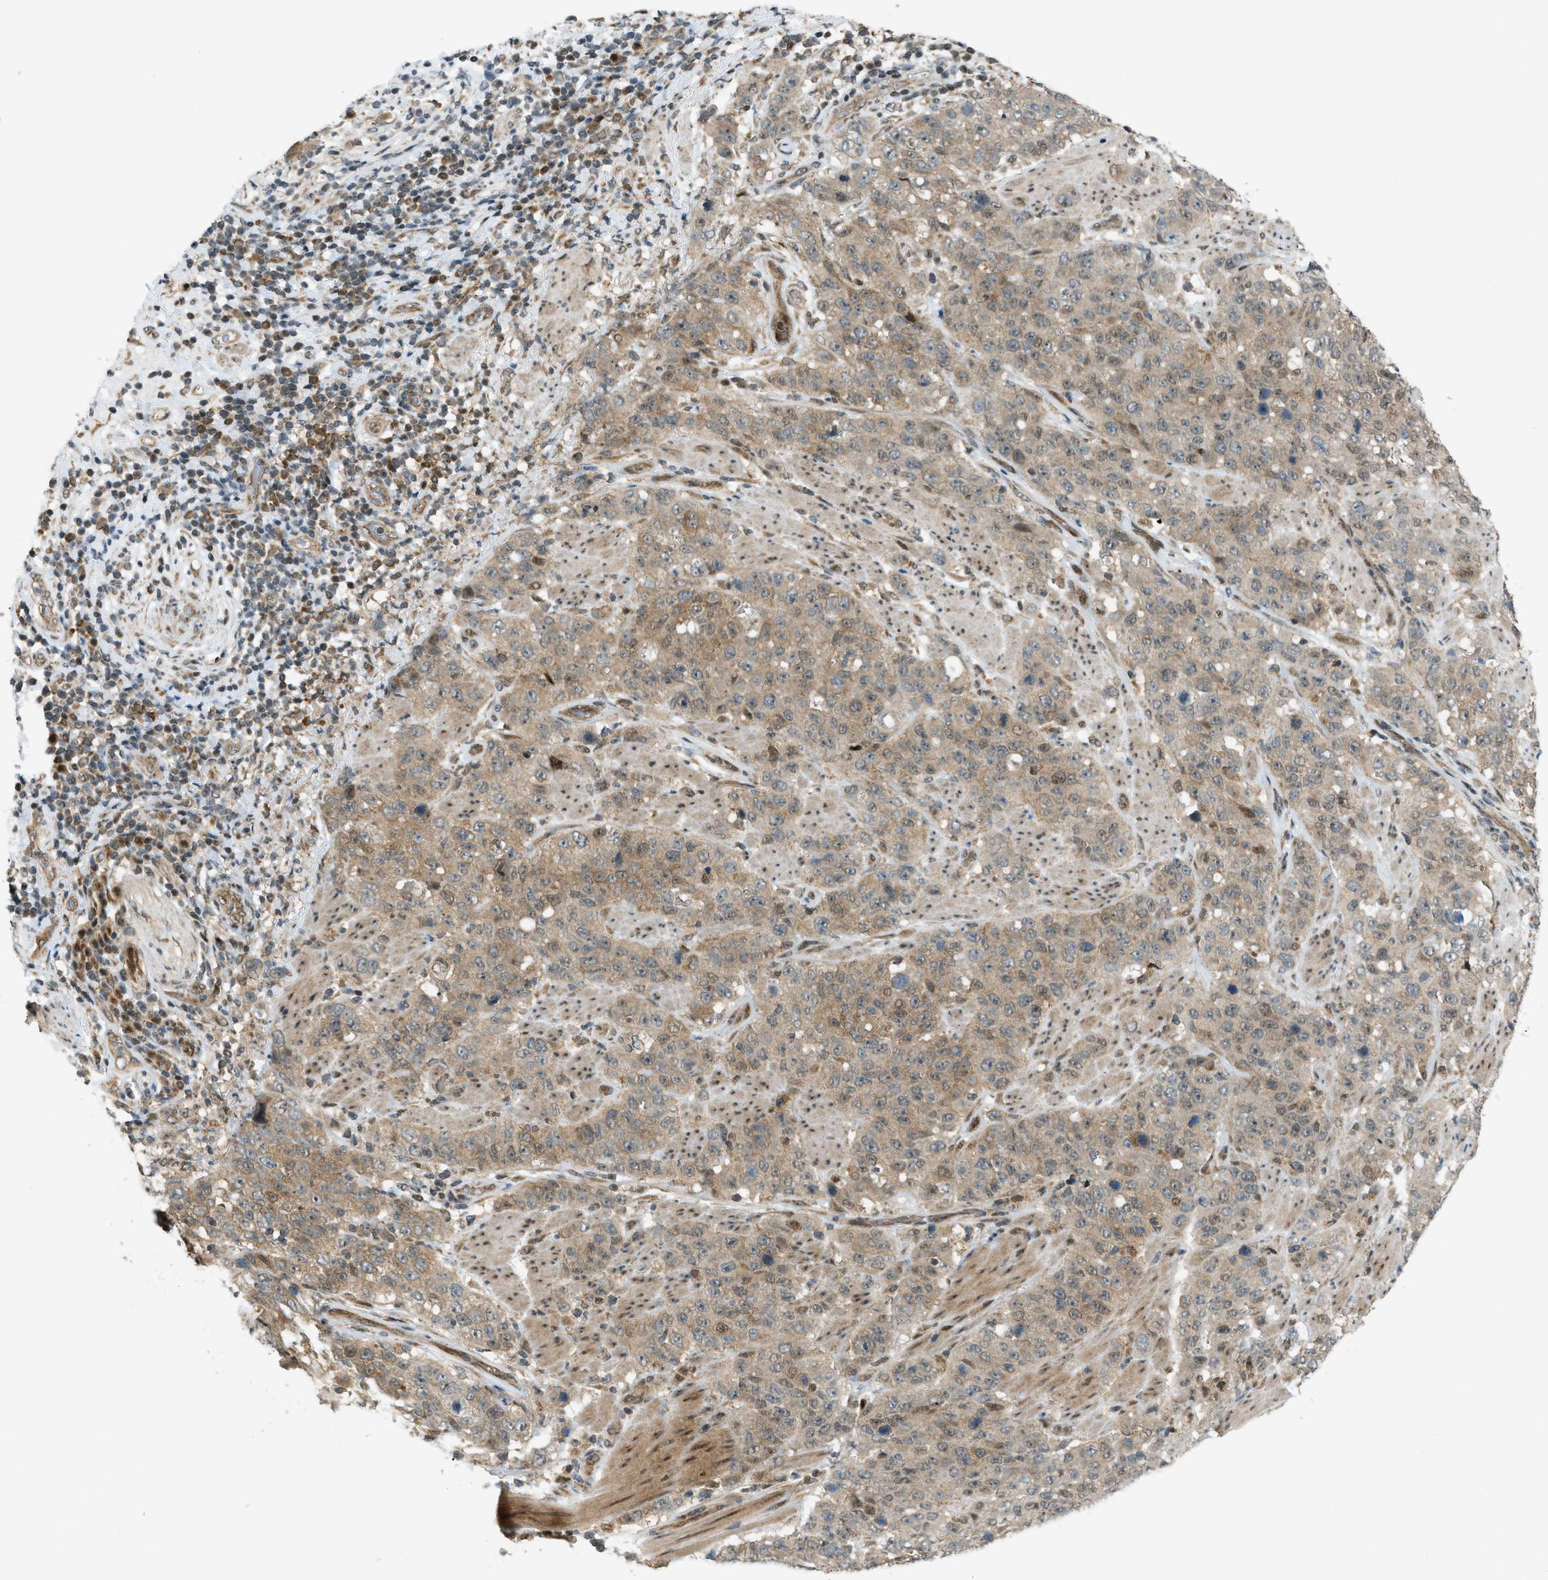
{"staining": {"intensity": "weak", "quantity": ">75%", "location": "cytoplasmic/membranous,nuclear"}, "tissue": "stomach cancer", "cell_type": "Tumor cells", "image_type": "cancer", "snomed": [{"axis": "morphology", "description": "Adenocarcinoma, NOS"}, {"axis": "topography", "description": "Stomach"}], "caption": "The micrograph displays a brown stain indicating the presence of a protein in the cytoplasmic/membranous and nuclear of tumor cells in stomach cancer (adenocarcinoma).", "gene": "CCDC186", "patient": {"sex": "male", "age": 48}}